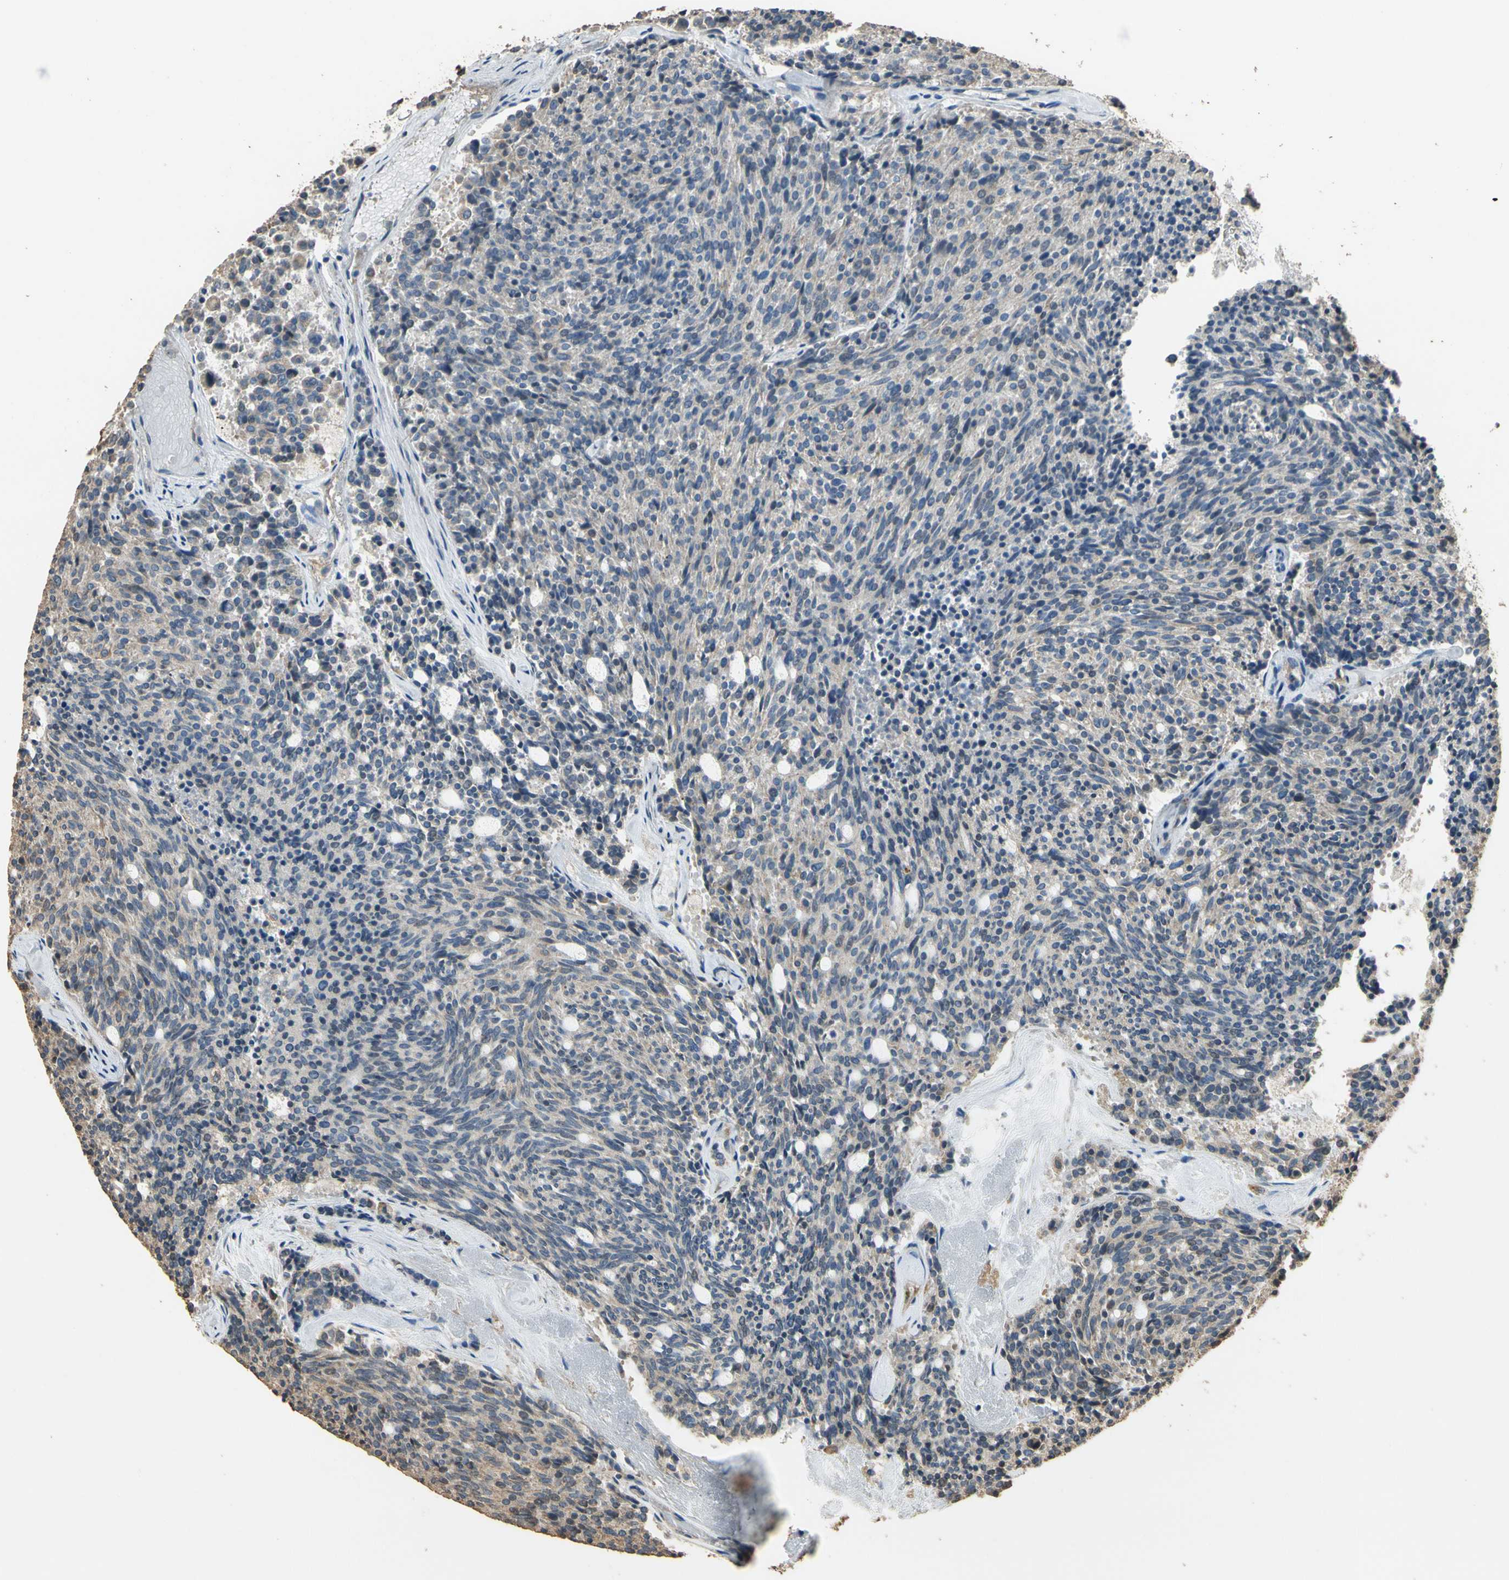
{"staining": {"intensity": "negative", "quantity": "none", "location": "none"}, "tissue": "carcinoid", "cell_type": "Tumor cells", "image_type": "cancer", "snomed": [{"axis": "morphology", "description": "Carcinoid, malignant, NOS"}, {"axis": "topography", "description": "Pancreas"}], "caption": "Immunohistochemistry (IHC) histopathology image of human carcinoid stained for a protein (brown), which reveals no positivity in tumor cells.", "gene": "STX18", "patient": {"sex": "female", "age": 54}}